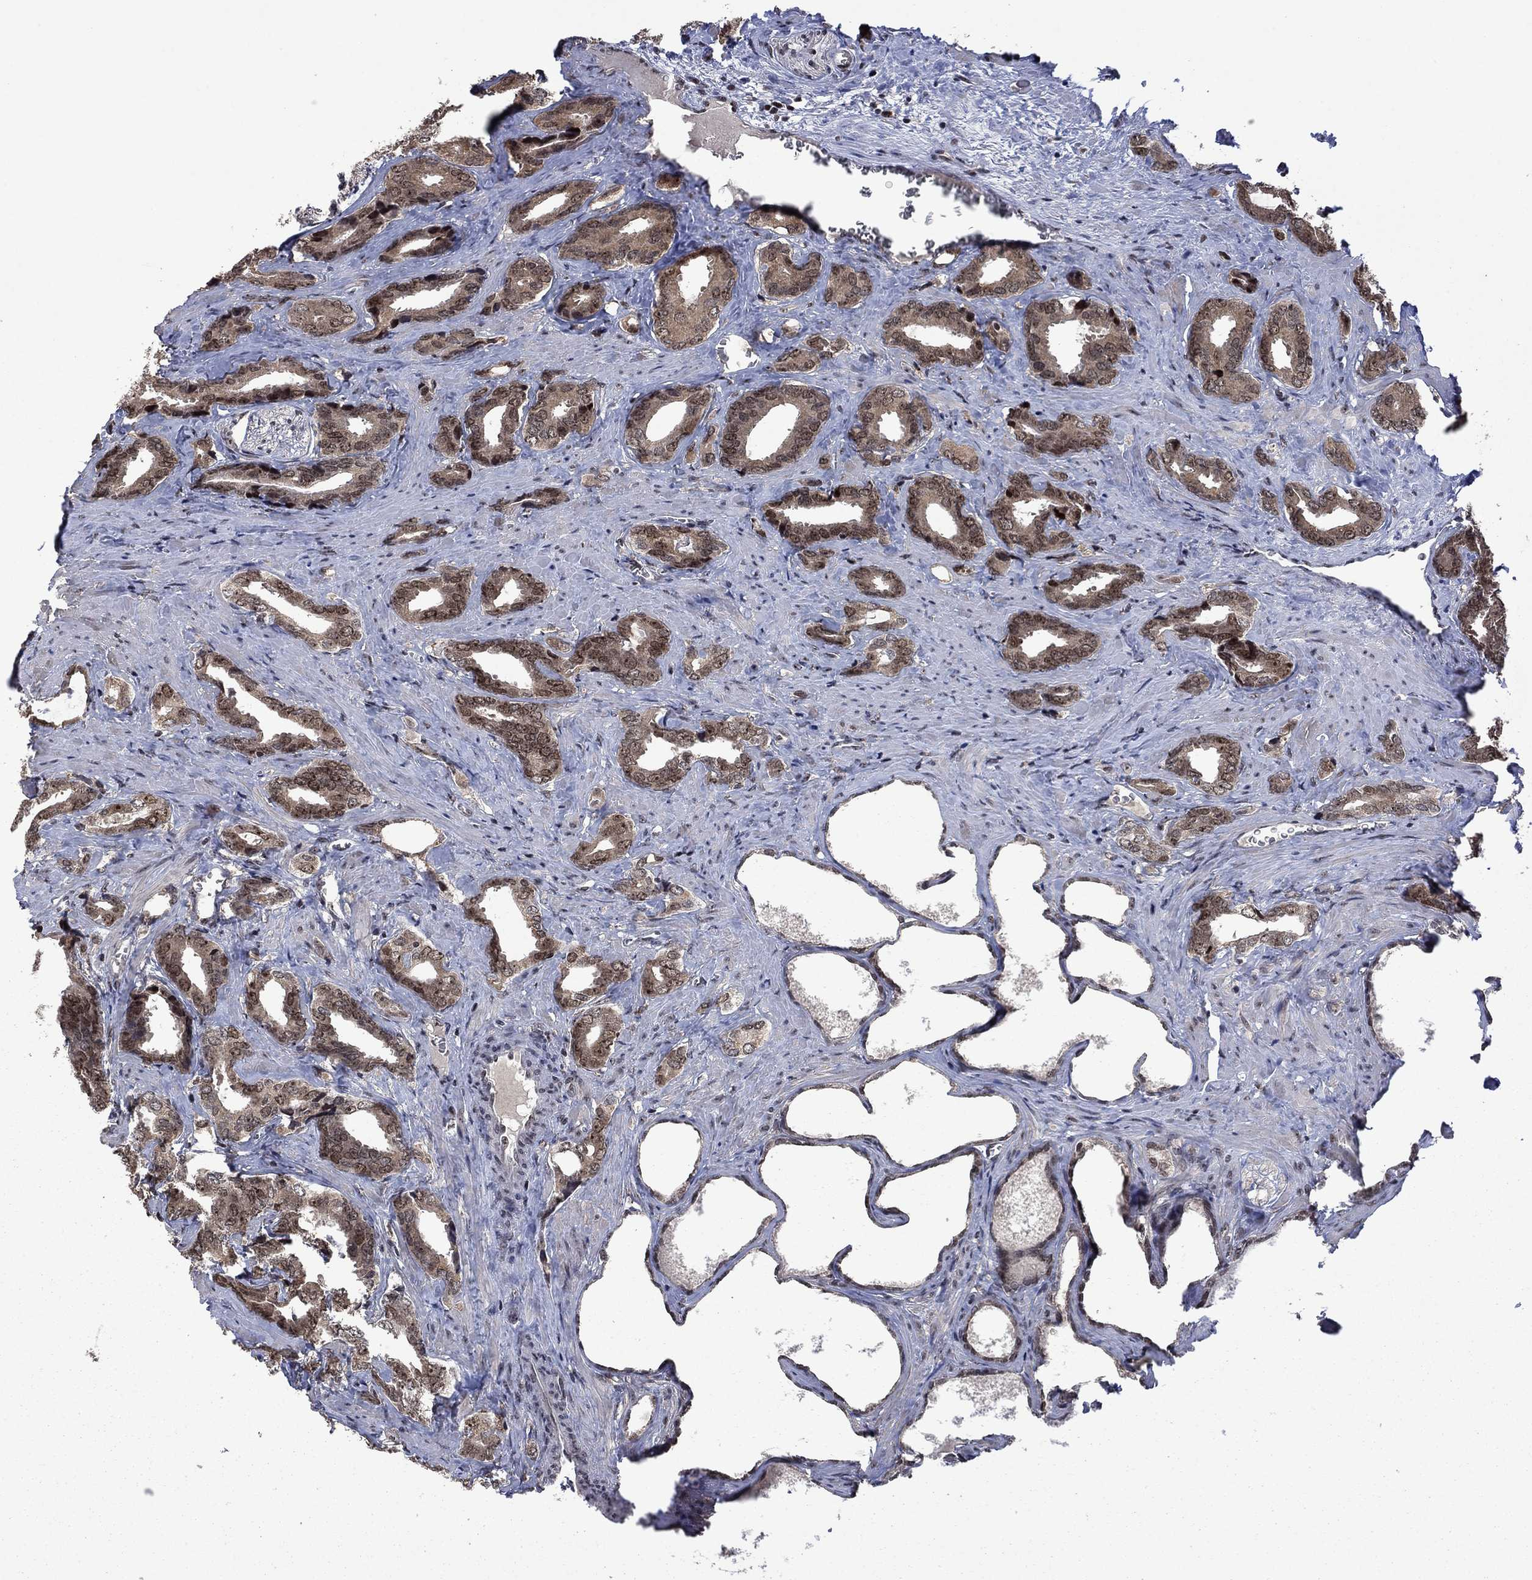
{"staining": {"intensity": "moderate", "quantity": ">75%", "location": "cytoplasmic/membranous,nuclear"}, "tissue": "prostate cancer", "cell_type": "Tumor cells", "image_type": "cancer", "snomed": [{"axis": "morphology", "description": "Adenocarcinoma, NOS"}, {"axis": "topography", "description": "Prostate"}], "caption": "Moderate cytoplasmic/membranous and nuclear expression for a protein is identified in approximately >75% of tumor cells of prostate cancer using immunohistochemistry.", "gene": "FBL", "patient": {"sex": "male", "age": 66}}